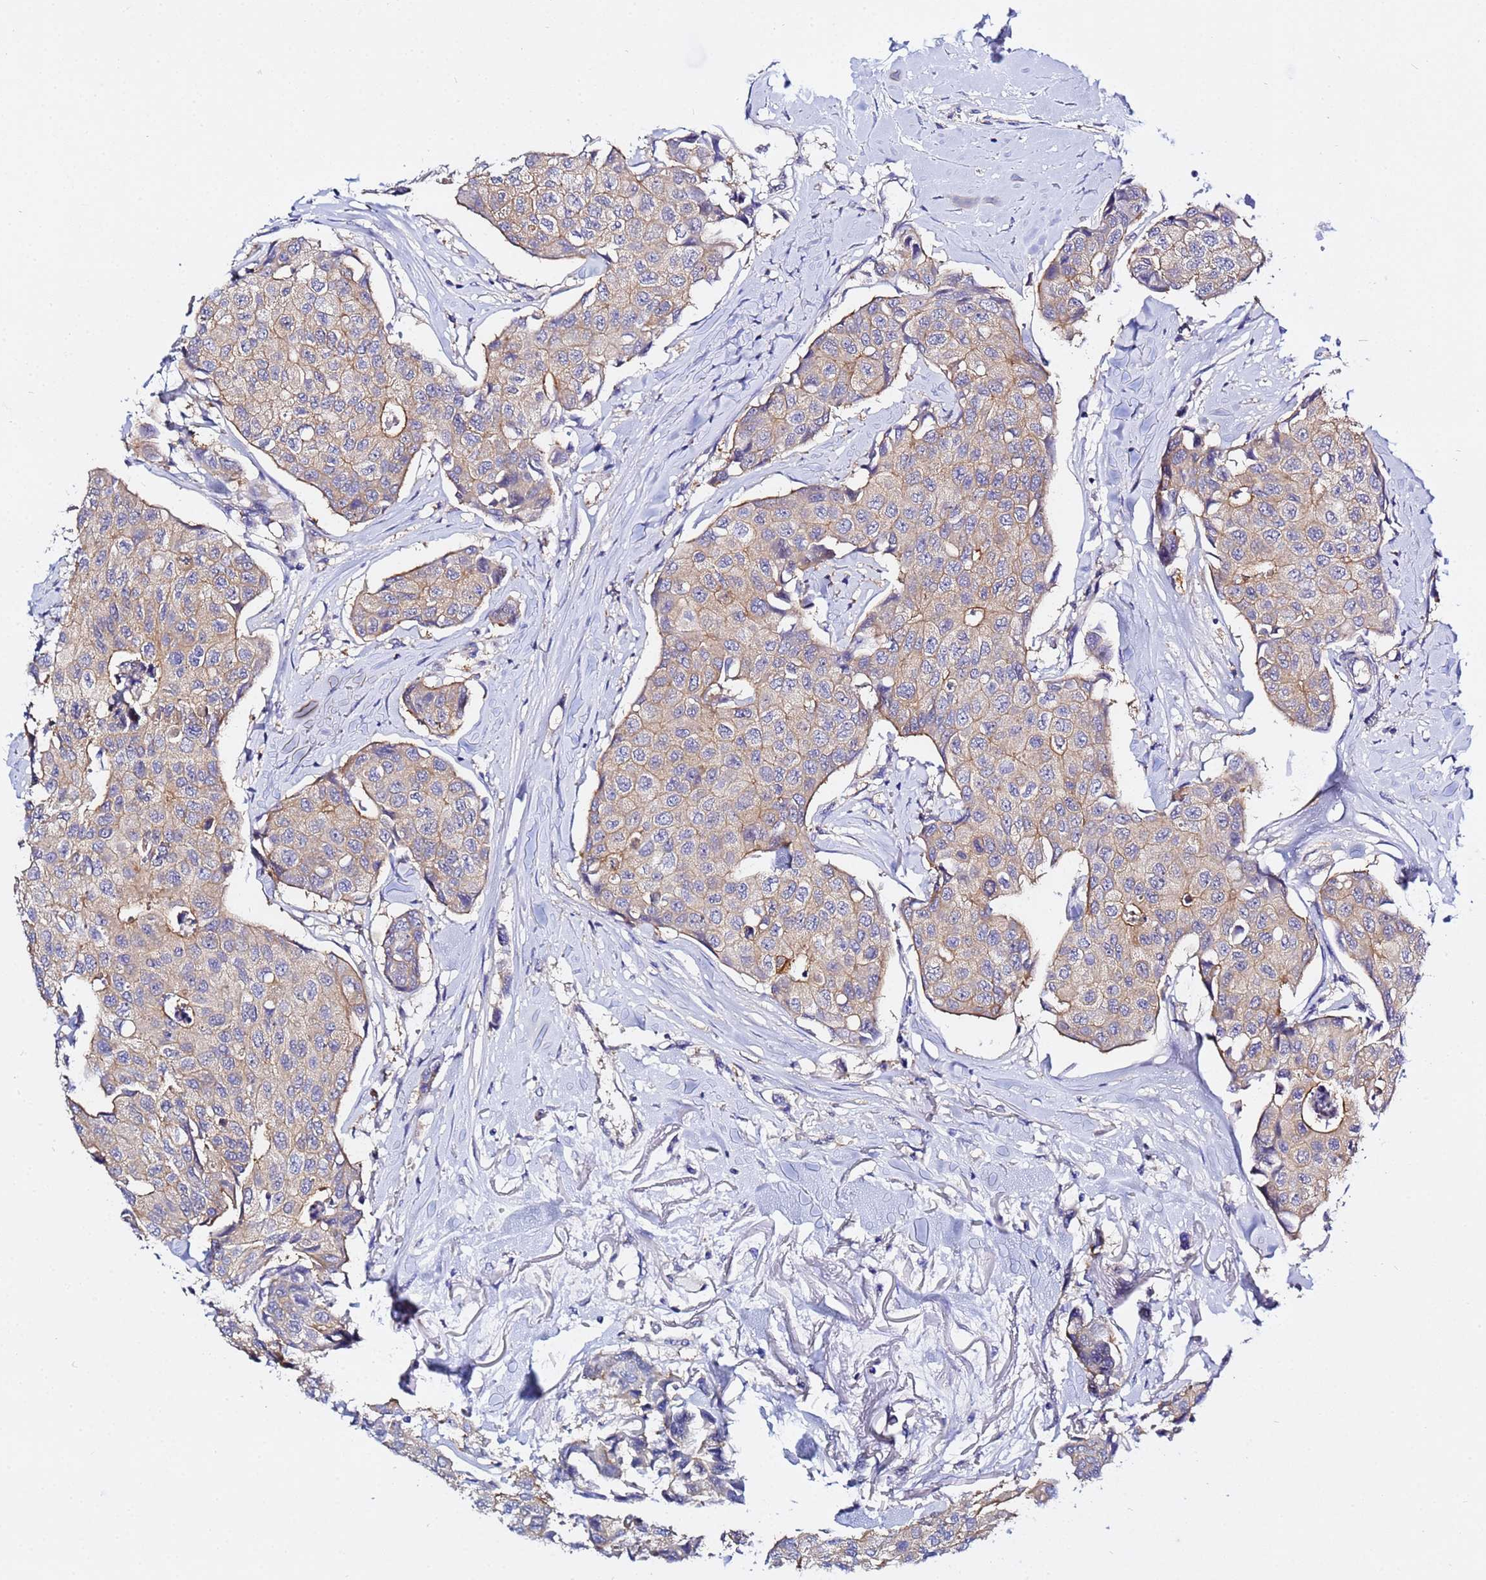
{"staining": {"intensity": "weak", "quantity": "25%-75%", "location": "cytoplasmic/membranous"}, "tissue": "breast cancer", "cell_type": "Tumor cells", "image_type": "cancer", "snomed": [{"axis": "morphology", "description": "Duct carcinoma"}, {"axis": "topography", "description": "Breast"}], "caption": "IHC photomicrograph of neoplastic tissue: human breast cancer stained using IHC displays low levels of weak protein expression localized specifically in the cytoplasmic/membranous of tumor cells, appearing as a cytoplasmic/membranous brown color.", "gene": "LENG1", "patient": {"sex": "female", "age": 80}}